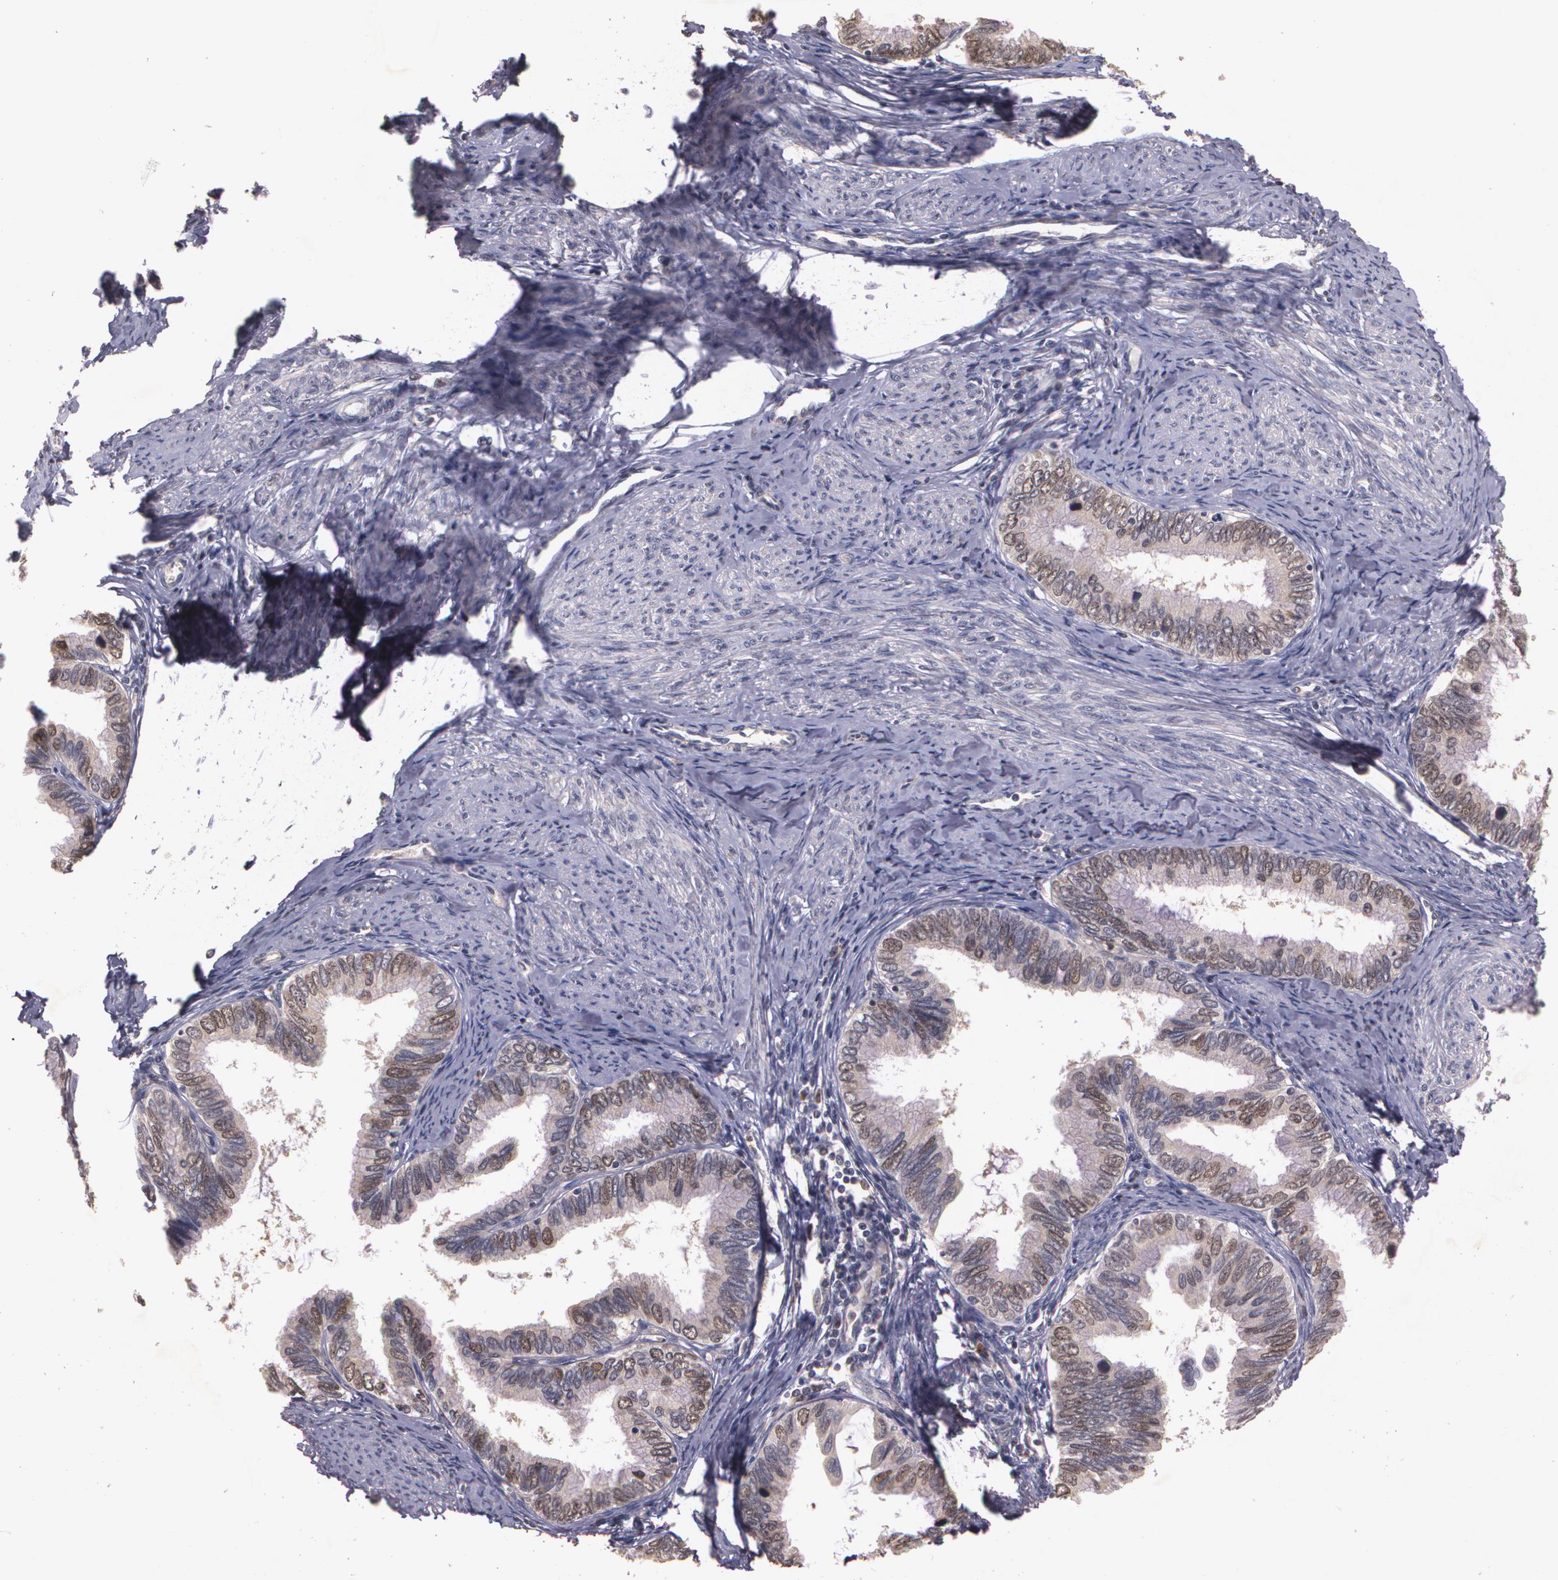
{"staining": {"intensity": "moderate", "quantity": "25%-75%", "location": "cytoplasmic/membranous,nuclear"}, "tissue": "cervical cancer", "cell_type": "Tumor cells", "image_type": "cancer", "snomed": [{"axis": "morphology", "description": "Adenocarcinoma, NOS"}, {"axis": "topography", "description": "Cervix"}], "caption": "Tumor cells exhibit medium levels of moderate cytoplasmic/membranous and nuclear staining in about 25%-75% of cells in human cervical cancer (adenocarcinoma). Using DAB (3,3'-diaminobenzidine) (brown) and hematoxylin (blue) stains, captured at high magnification using brightfield microscopy.", "gene": "BRCA1", "patient": {"sex": "female", "age": 49}}